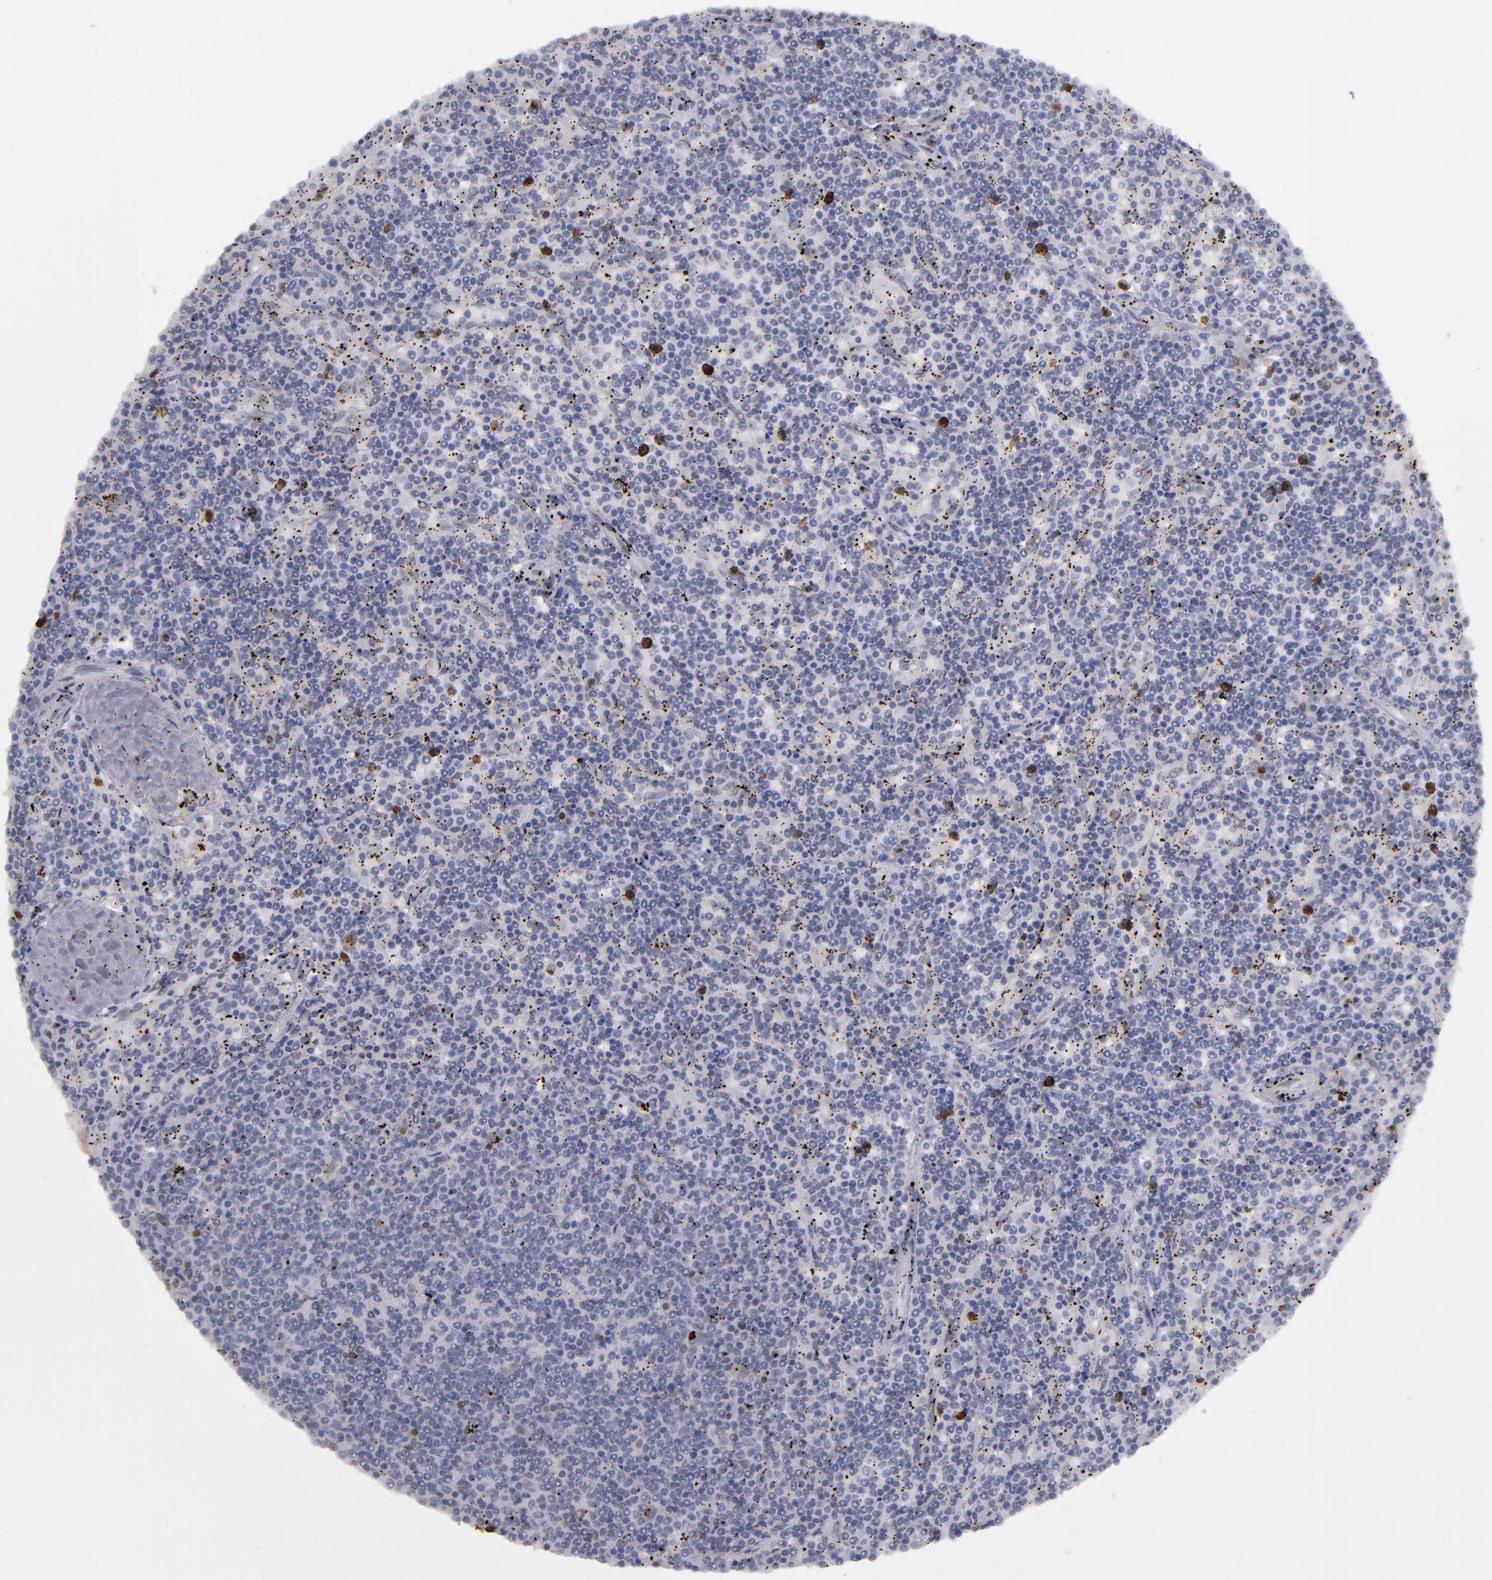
{"staining": {"intensity": "negative", "quantity": "none", "location": "none"}, "tissue": "lymphoma", "cell_type": "Tumor cells", "image_type": "cancer", "snomed": [{"axis": "morphology", "description": "Malignant lymphoma, non-Hodgkin's type, Low grade"}, {"axis": "topography", "description": "Spleen"}], "caption": "IHC micrograph of human lymphoma stained for a protein (brown), which reveals no positivity in tumor cells.", "gene": "IRF4", "patient": {"sex": "female", "age": 50}}